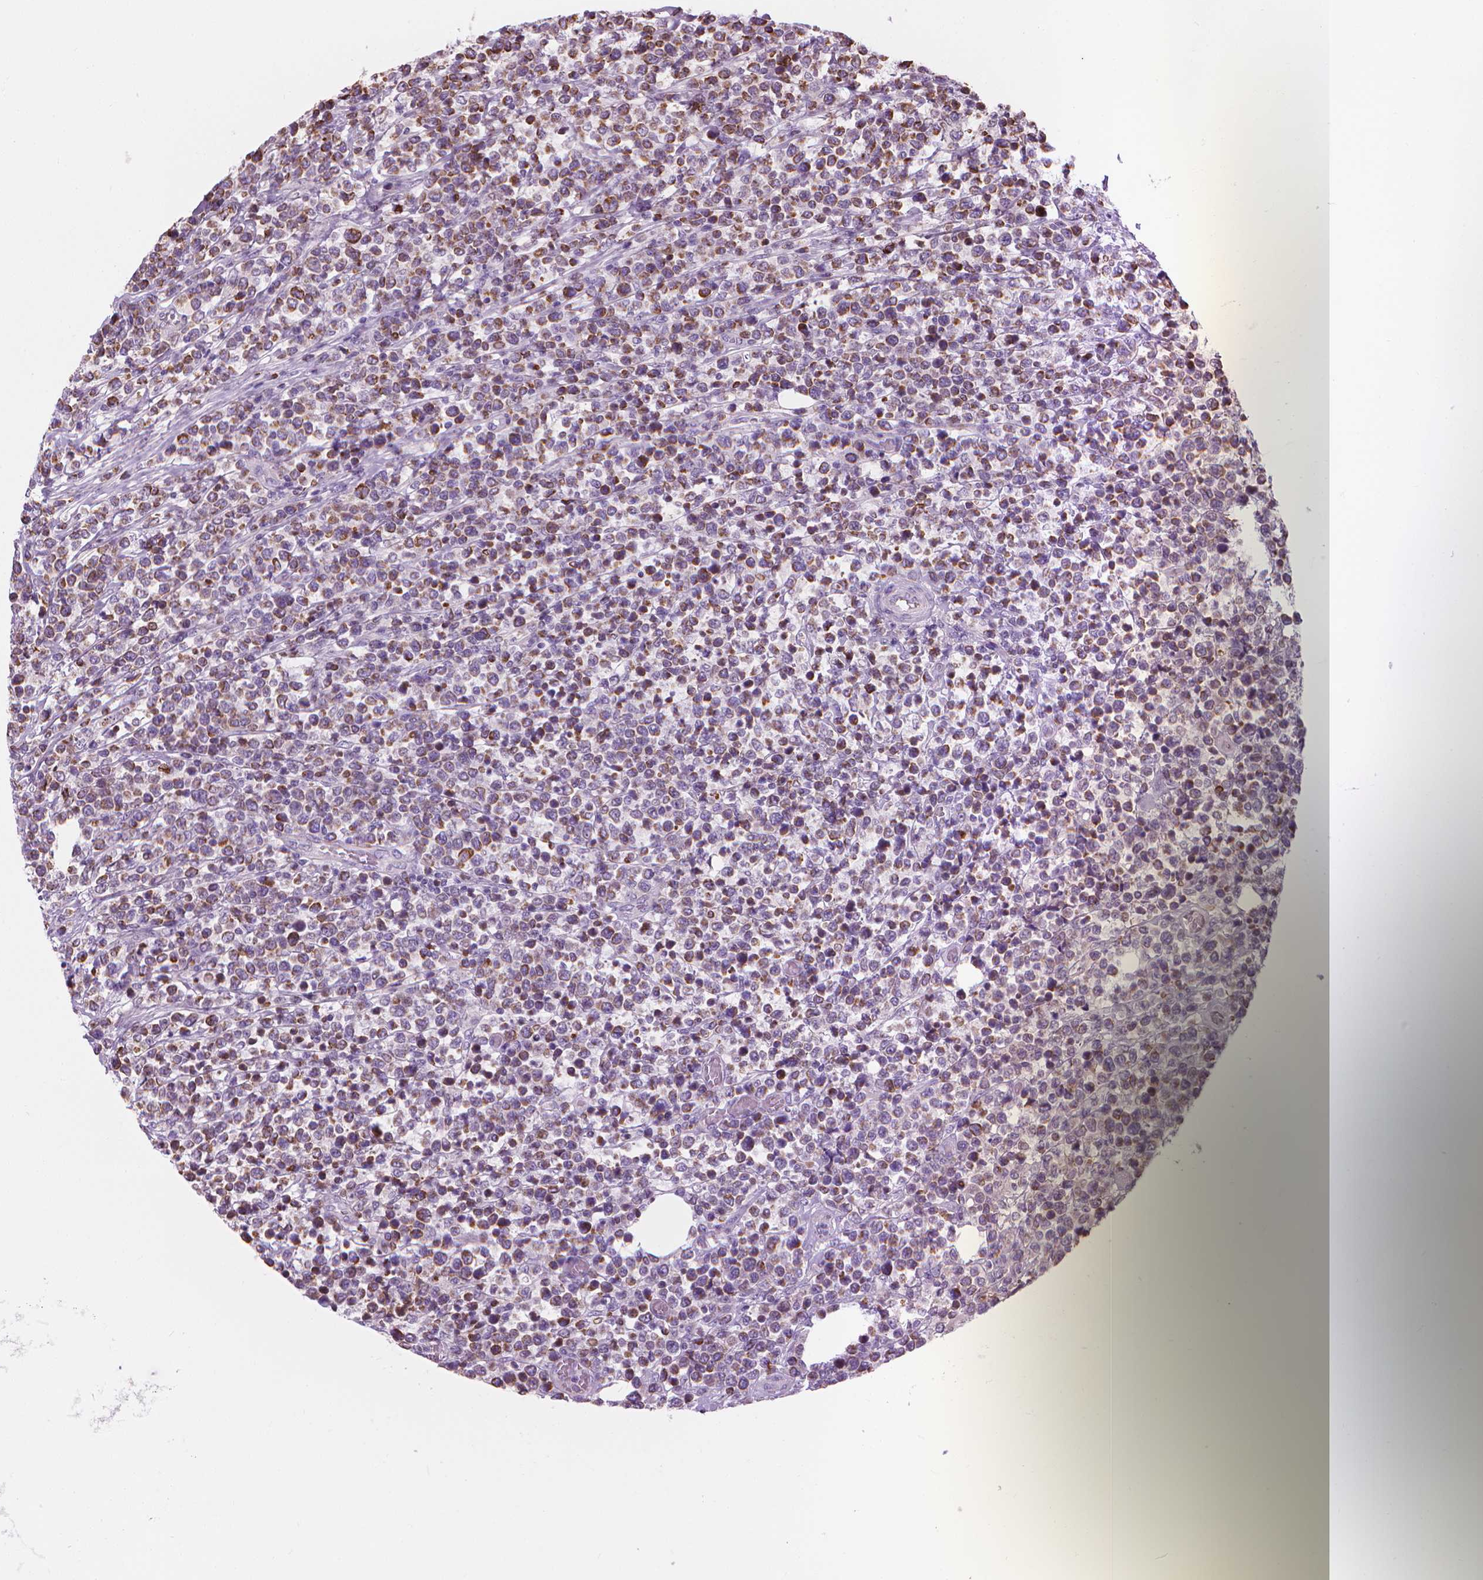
{"staining": {"intensity": "moderate", "quantity": "25%-75%", "location": "cytoplasmic/membranous"}, "tissue": "lymphoma", "cell_type": "Tumor cells", "image_type": "cancer", "snomed": [{"axis": "morphology", "description": "Malignant lymphoma, non-Hodgkin's type, High grade"}, {"axis": "topography", "description": "Soft tissue"}], "caption": "This photomicrograph displays immunohistochemistry (IHC) staining of high-grade malignant lymphoma, non-Hodgkin's type, with medium moderate cytoplasmic/membranous staining in approximately 25%-75% of tumor cells.", "gene": "CFAP126", "patient": {"sex": "female", "age": 56}}